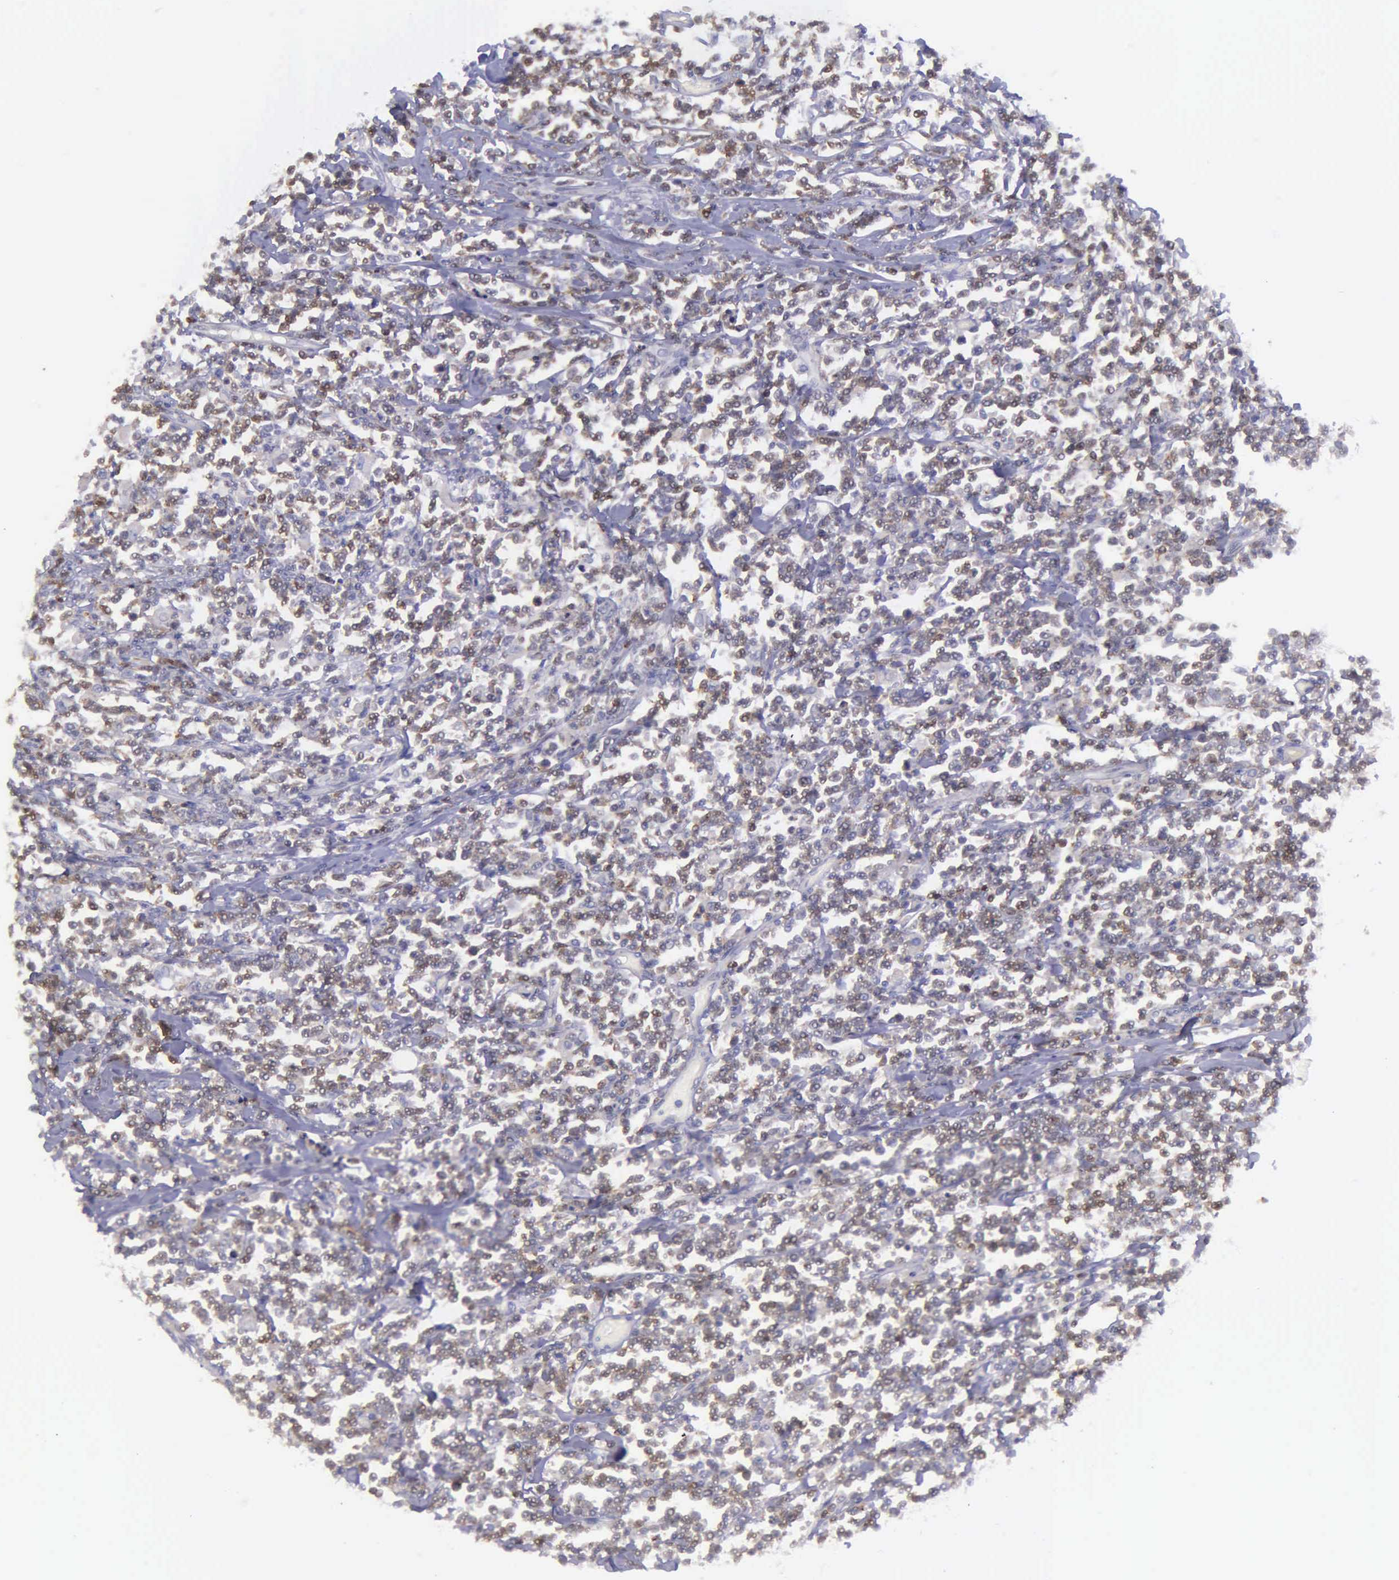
{"staining": {"intensity": "negative", "quantity": "none", "location": "none"}, "tissue": "lymphoma", "cell_type": "Tumor cells", "image_type": "cancer", "snomed": [{"axis": "morphology", "description": "Malignant lymphoma, non-Hodgkin's type, High grade"}, {"axis": "topography", "description": "Colon"}], "caption": "This is a photomicrograph of IHC staining of lymphoma, which shows no positivity in tumor cells.", "gene": "MICAL3", "patient": {"sex": "male", "age": 82}}